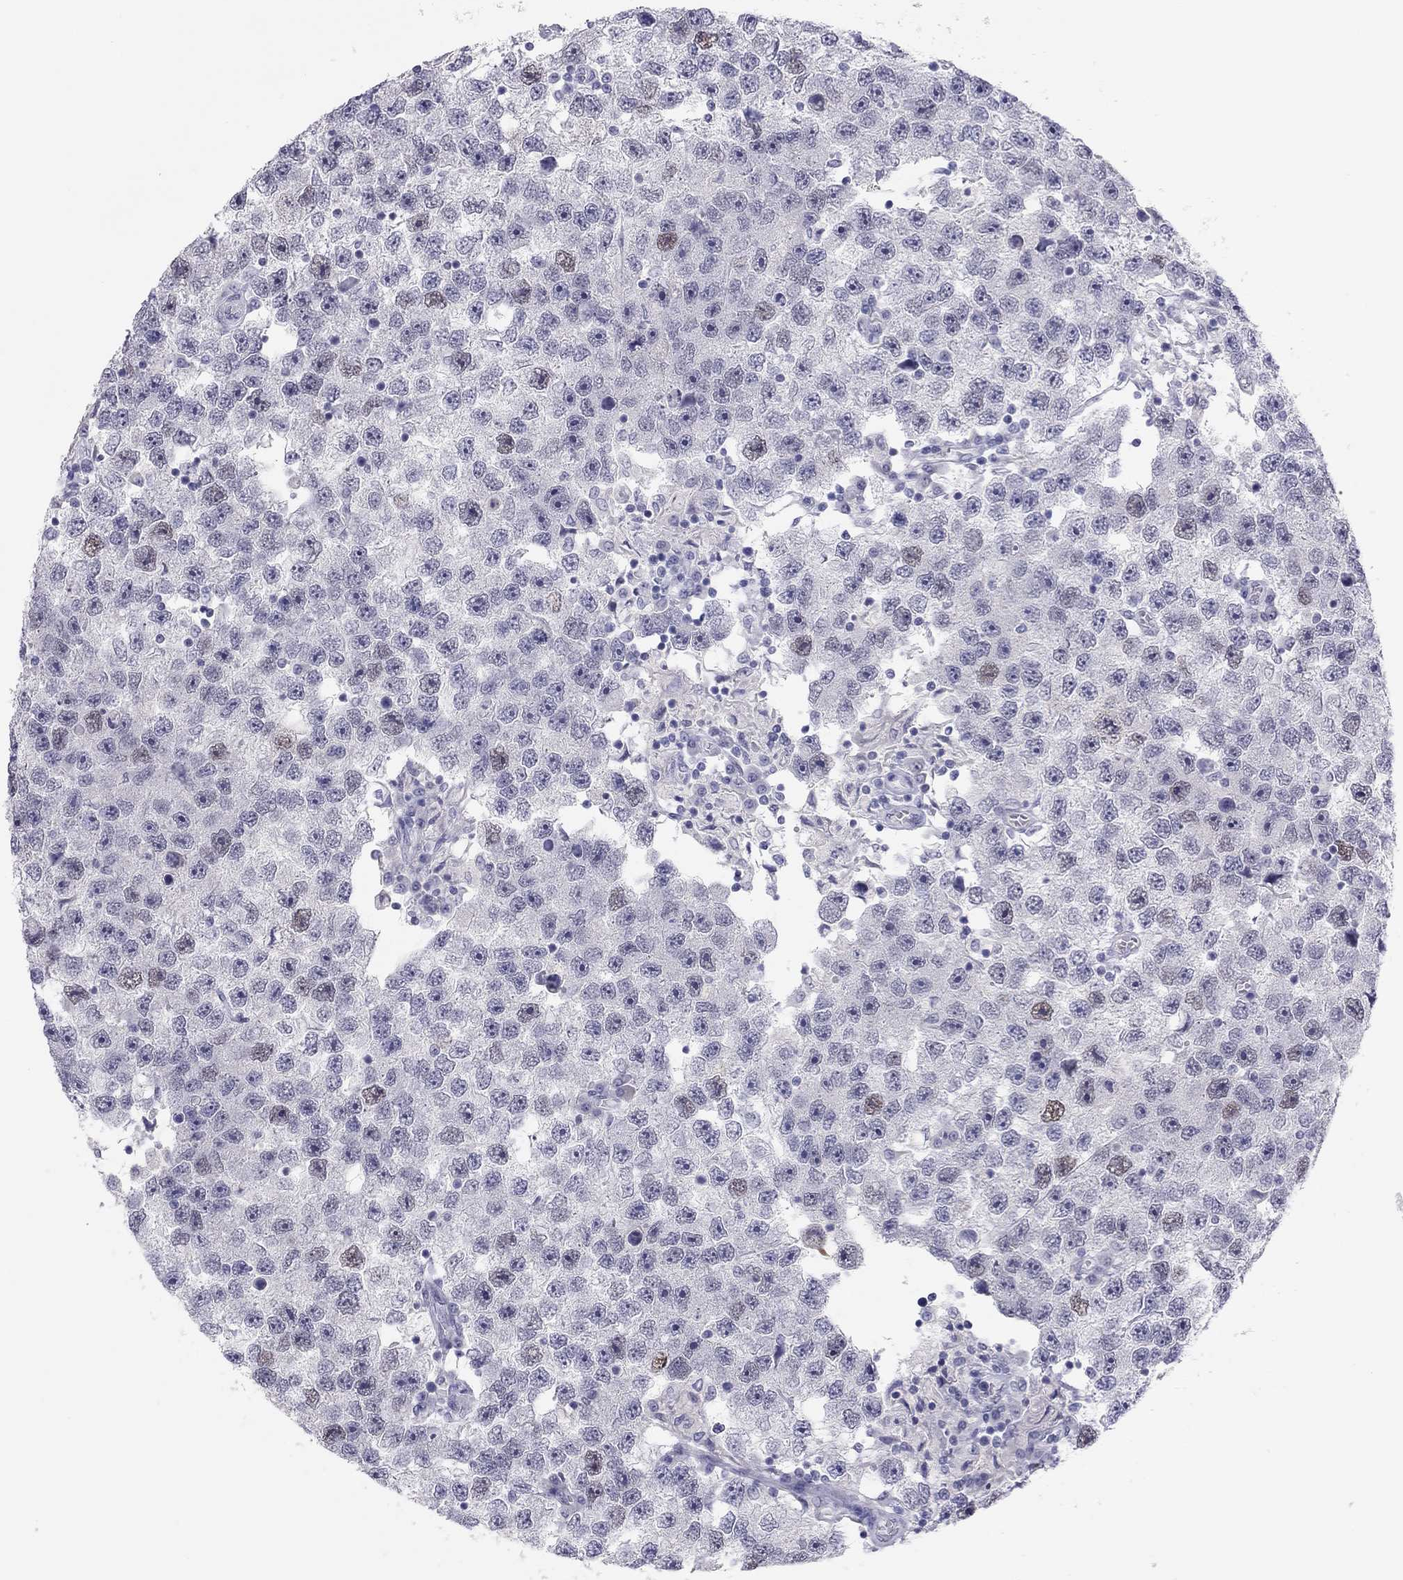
{"staining": {"intensity": "moderate", "quantity": "<25%", "location": "nuclear"}, "tissue": "testis cancer", "cell_type": "Tumor cells", "image_type": "cancer", "snomed": [{"axis": "morphology", "description": "Seminoma, NOS"}, {"axis": "topography", "description": "Testis"}], "caption": "Human seminoma (testis) stained for a protein (brown) exhibits moderate nuclear positive expression in about <25% of tumor cells.", "gene": "PHOX2A", "patient": {"sex": "male", "age": 26}}